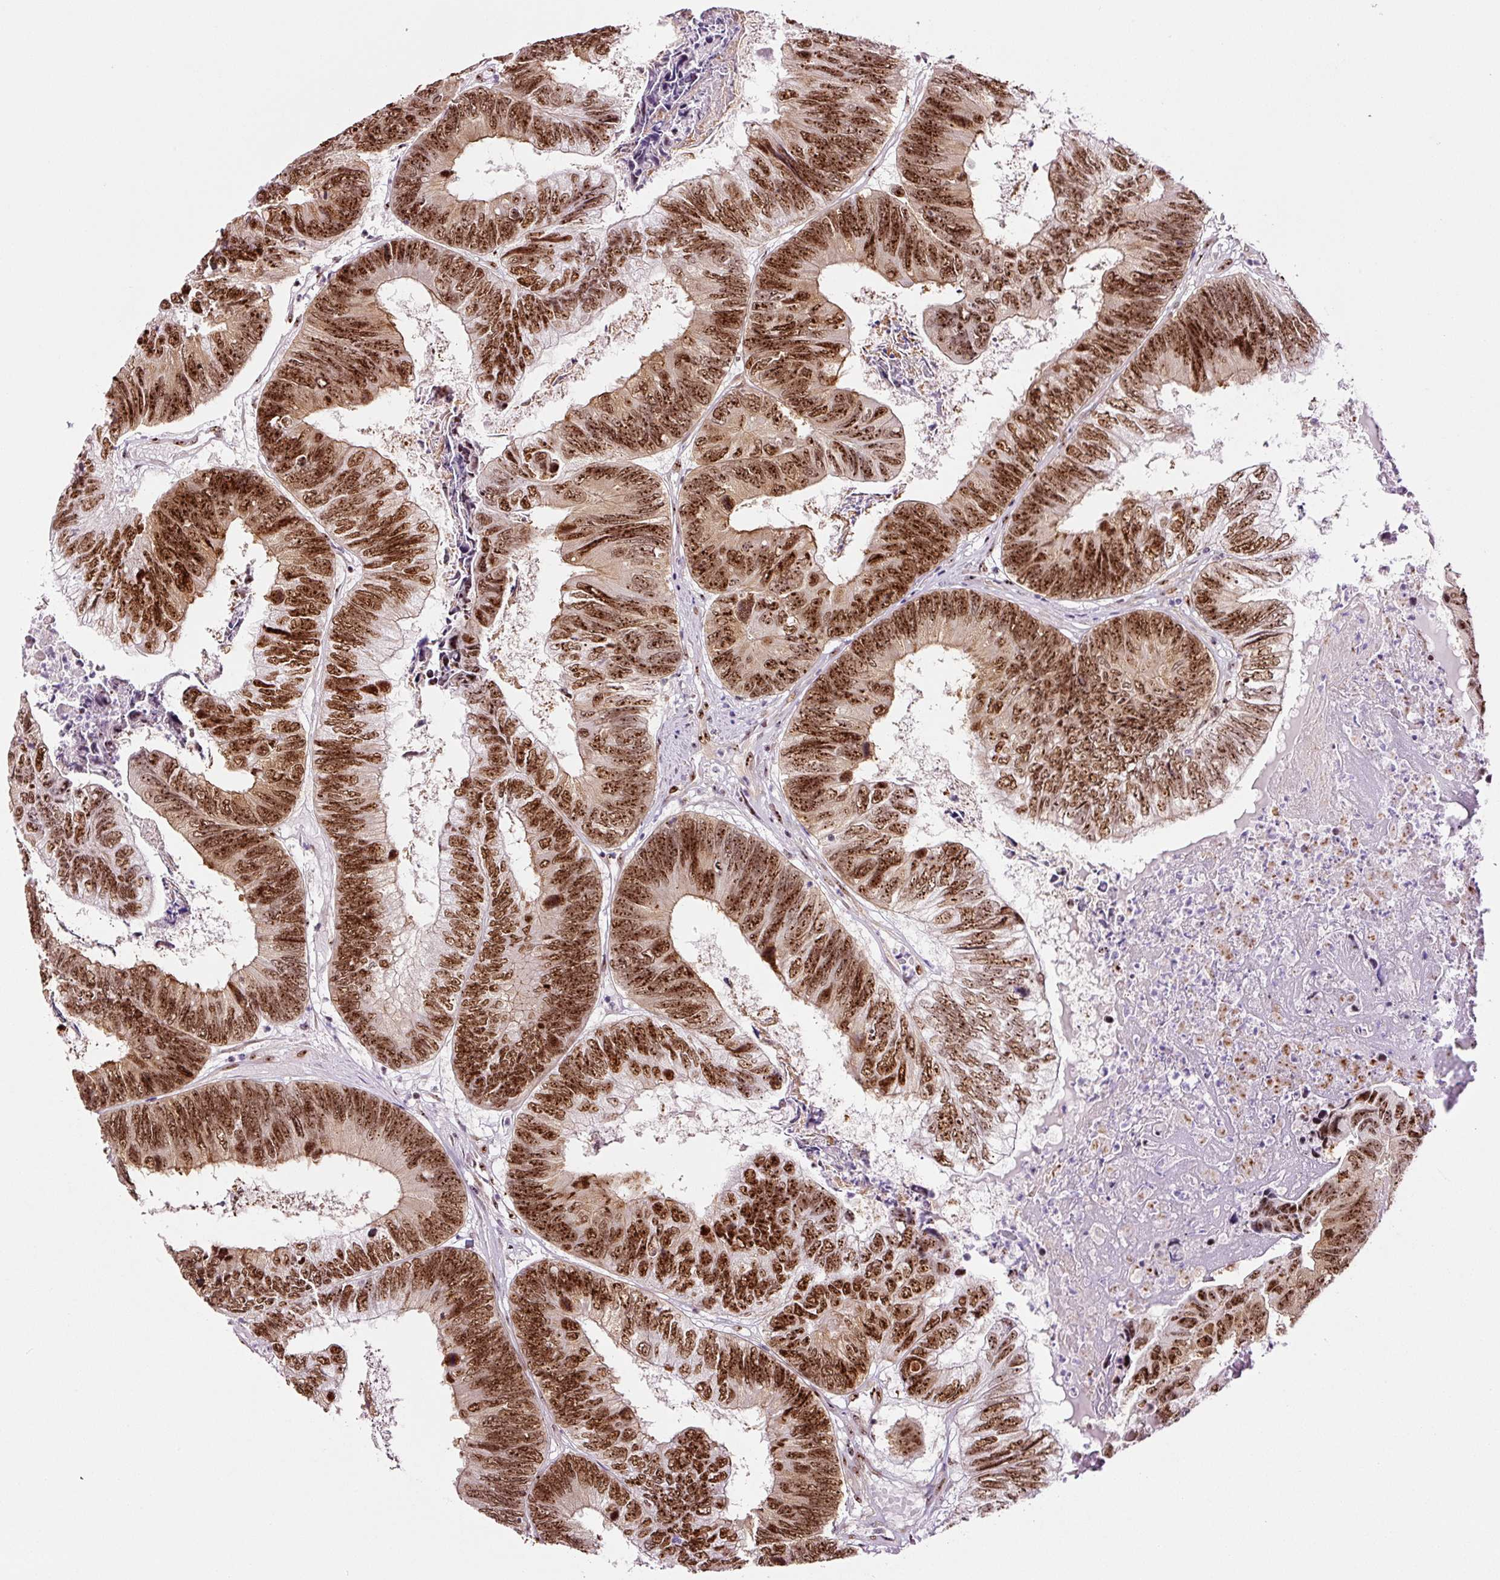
{"staining": {"intensity": "strong", "quantity": ">75%", "location": "cytoplasmic/membranous,nuclear"}, "tissue": "colorectal cancer", "cell_type": "Tumor cells", "image_type": "cancer", "snomed": [{"axis": "morphology", "description": "Adenocarcinoma, NOS"}, {"axis": "topography", "description": "Colon"}], "caption": "Strong cytoplasmic/membranous and nuclear protein staining is seen in approximately >75% of tumor cells in adenocarcinoma (colorectal).", "gene": "GNL3", "patient": {"sex": "female", "age": 67}}